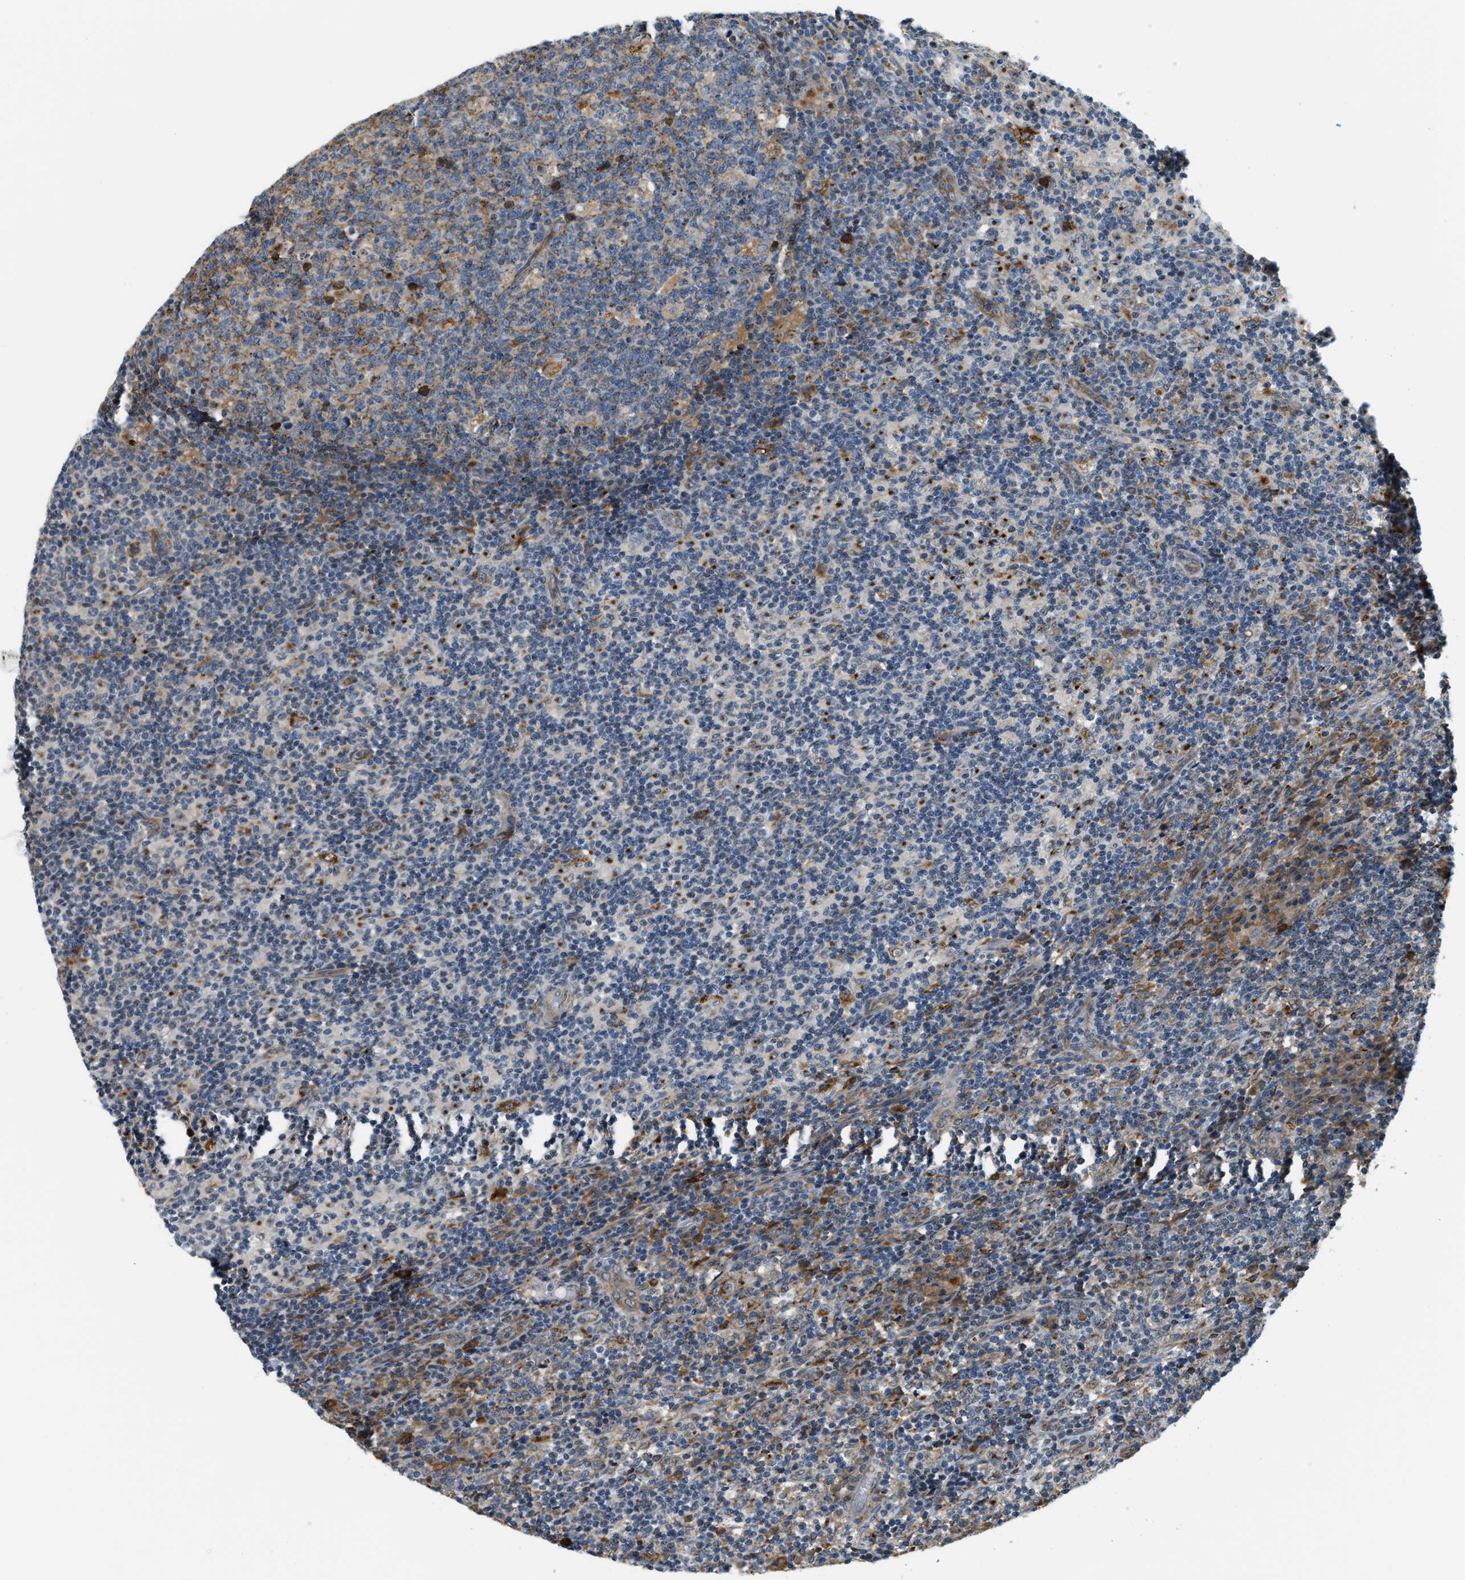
{"staining": {"intensity": "moderate", "quantity": ">75%", "location": "cytoplasmic/membranous"}, "tissue": "lymph node", "cell_type": "Germinal center cells", "image_type": "normal", "snomed": [{"axis": "morphology", "description": "Normal tissue, NOS"}, {"axis": "morphology", "description": "Inflammation, NOS"}, {"axis": "topography", "description": "Lymph node"}], "caption": "Brown immunohistochemical staining in unremarkable lymph node demonstrates moderate cytoplasmic/membranous staining in about >75% of germinal center cells.", "gene": "STARD3NL", "patient": {"sex": "male", "age": 55}}